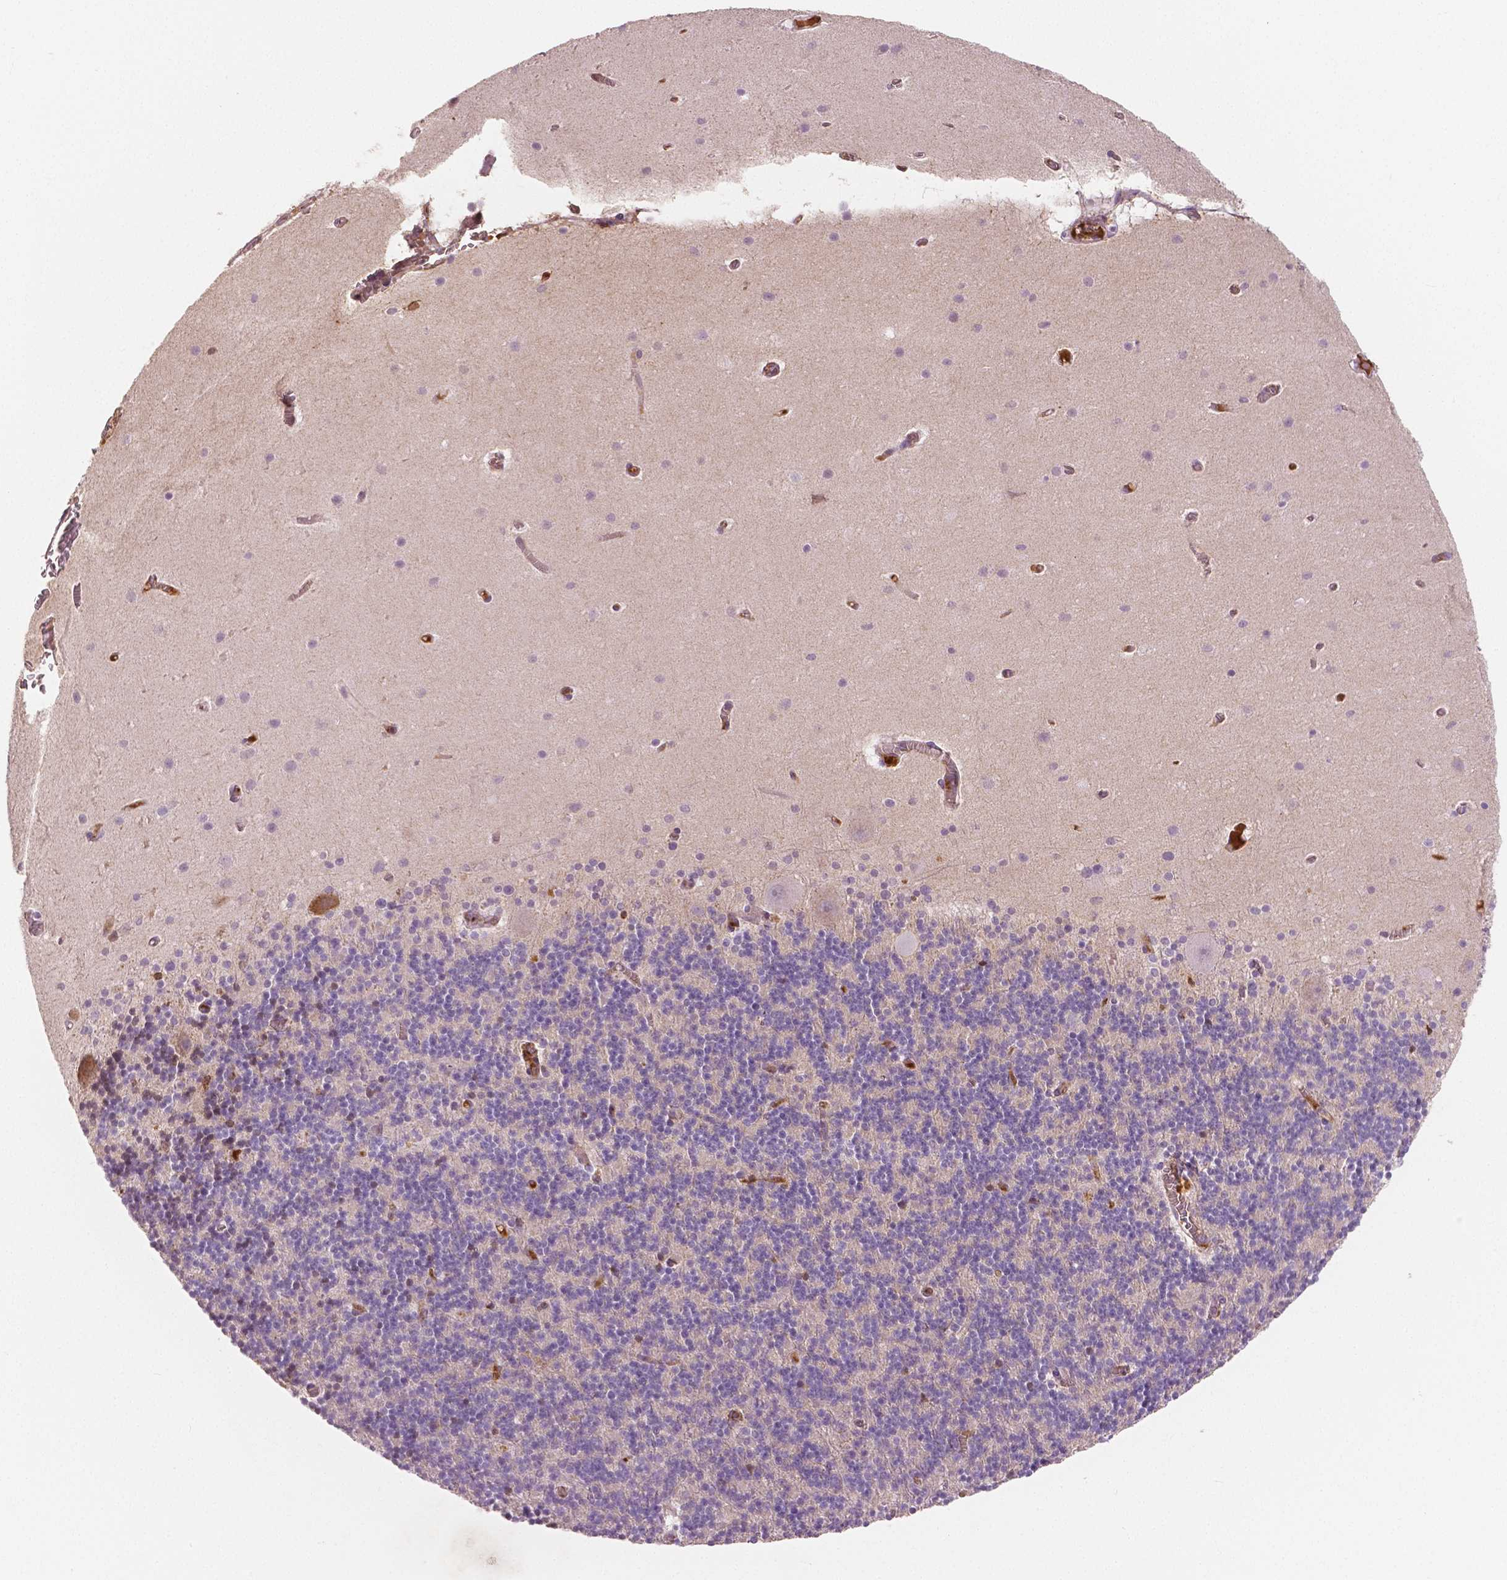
{"staining": {"intensity": "negative", "quantity": "none", "location": "none"}, "tissue": "cerebellum", "cell_type": "Cells in granular layer", "image_type": "normal", "snomed": [{"axis": "morphology", "description": "Normal tissue, NOS"}, {"axis": "topography", "description": "Cerebellum"}], "caption": "Cells in granular layer are negative for protein expression in normal human cerebellum. (DAB (3,3'-diaminobenzidine) immunohistochemistry (IHC) with hematoxylin counter stain).", "gene": "APOA4", "patient": {"sex": "male", "age": 70}}